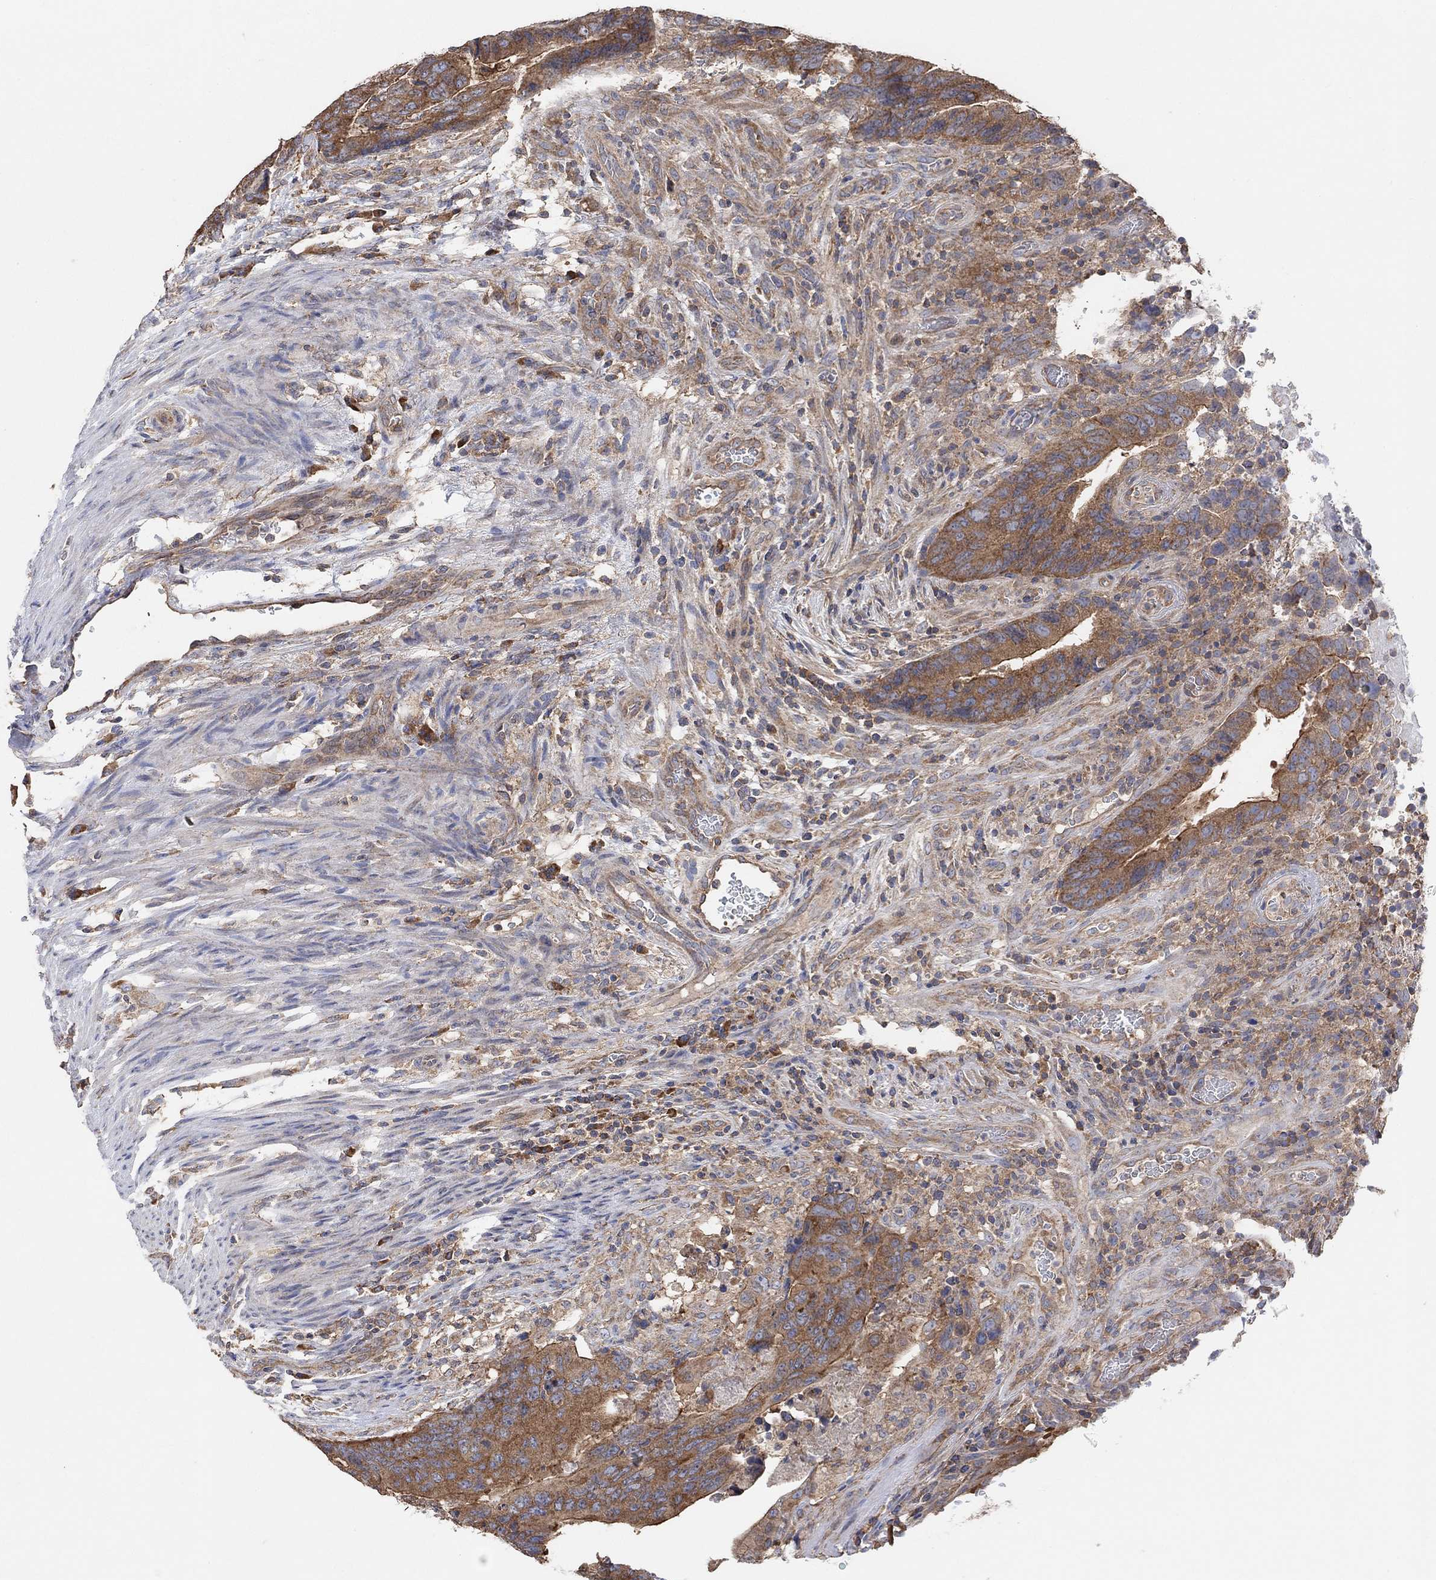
{"staining": {"intensity": "strong", "quantity": "25%-75%", "location": "cytoplasmic/membranous"}, "tissue": "colorectal cancer", "cell_type": "Tumor cells", "image_type": "cancer", "snomed": [{"axis": "morphology", "description": "Adenocarcinoma, NOS"}, {"axis": "topography", "description": "Colon"}], "caption": "Tumor cells exhibit strong cytoplasmic/membranous staining in approximately 25%-75% of cells in adenocarcinoma (colorectal). Nuclei are stained in blue.", "gene": "BLOC1S3", "patient": {"sex": "female", "age": 56}}